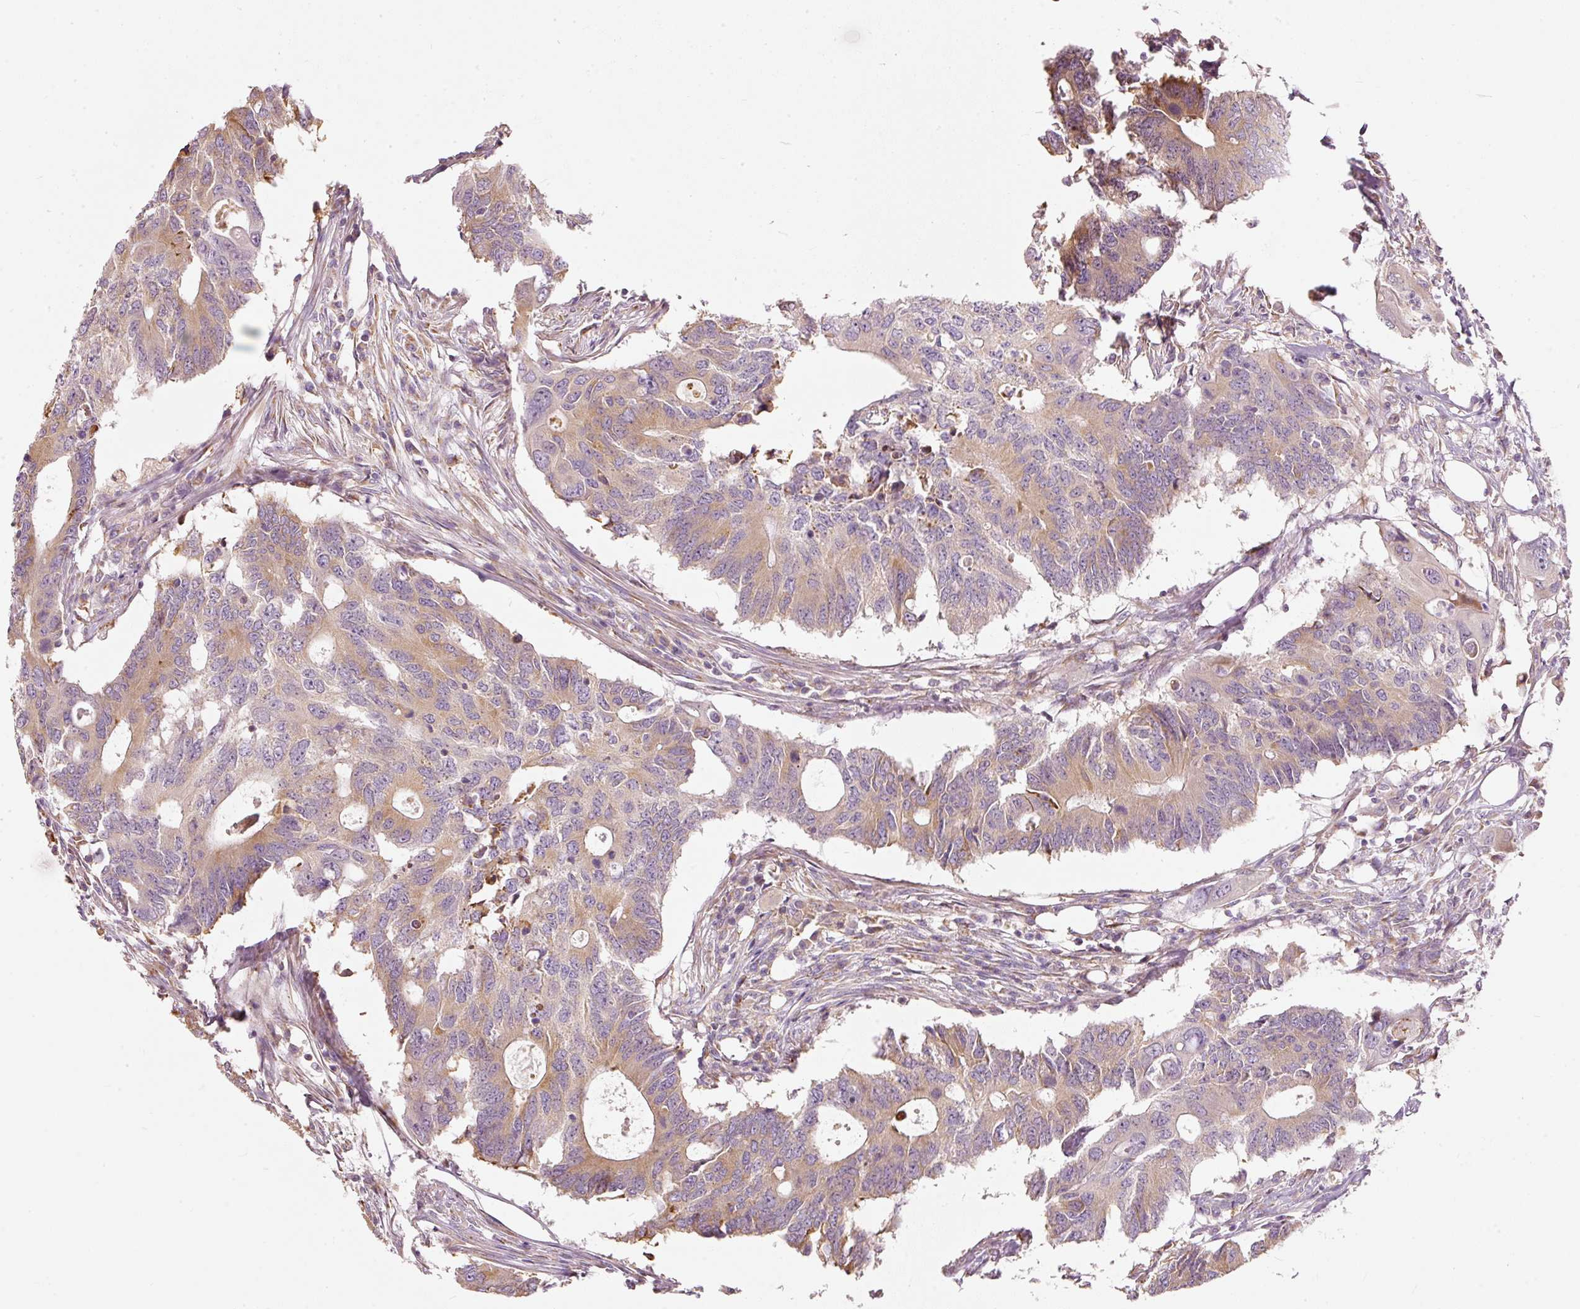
{"staining": {"intensity": "weak", "quantity": ">75%", "location": "cytoplasmic/membranous"}, "tissue": "colorectal cancer", "cell_type": "Tumor cells", "image_type": "cancer", "snomed": [{"axis": "morphology", "description": "Adenocarcinoma, NOS"}, {"axis": "topography", "description": "Colon"}], "caption": "This image demonstrates immunohistochemistry (IHC) staining of adenocarcinoma (colorectal), with low weak cytoplasmic/membranous positivity in approximately >75% of tumor cells.", "gene": "SNAPC5", "patient": {"sex": "male", "age": 71}}